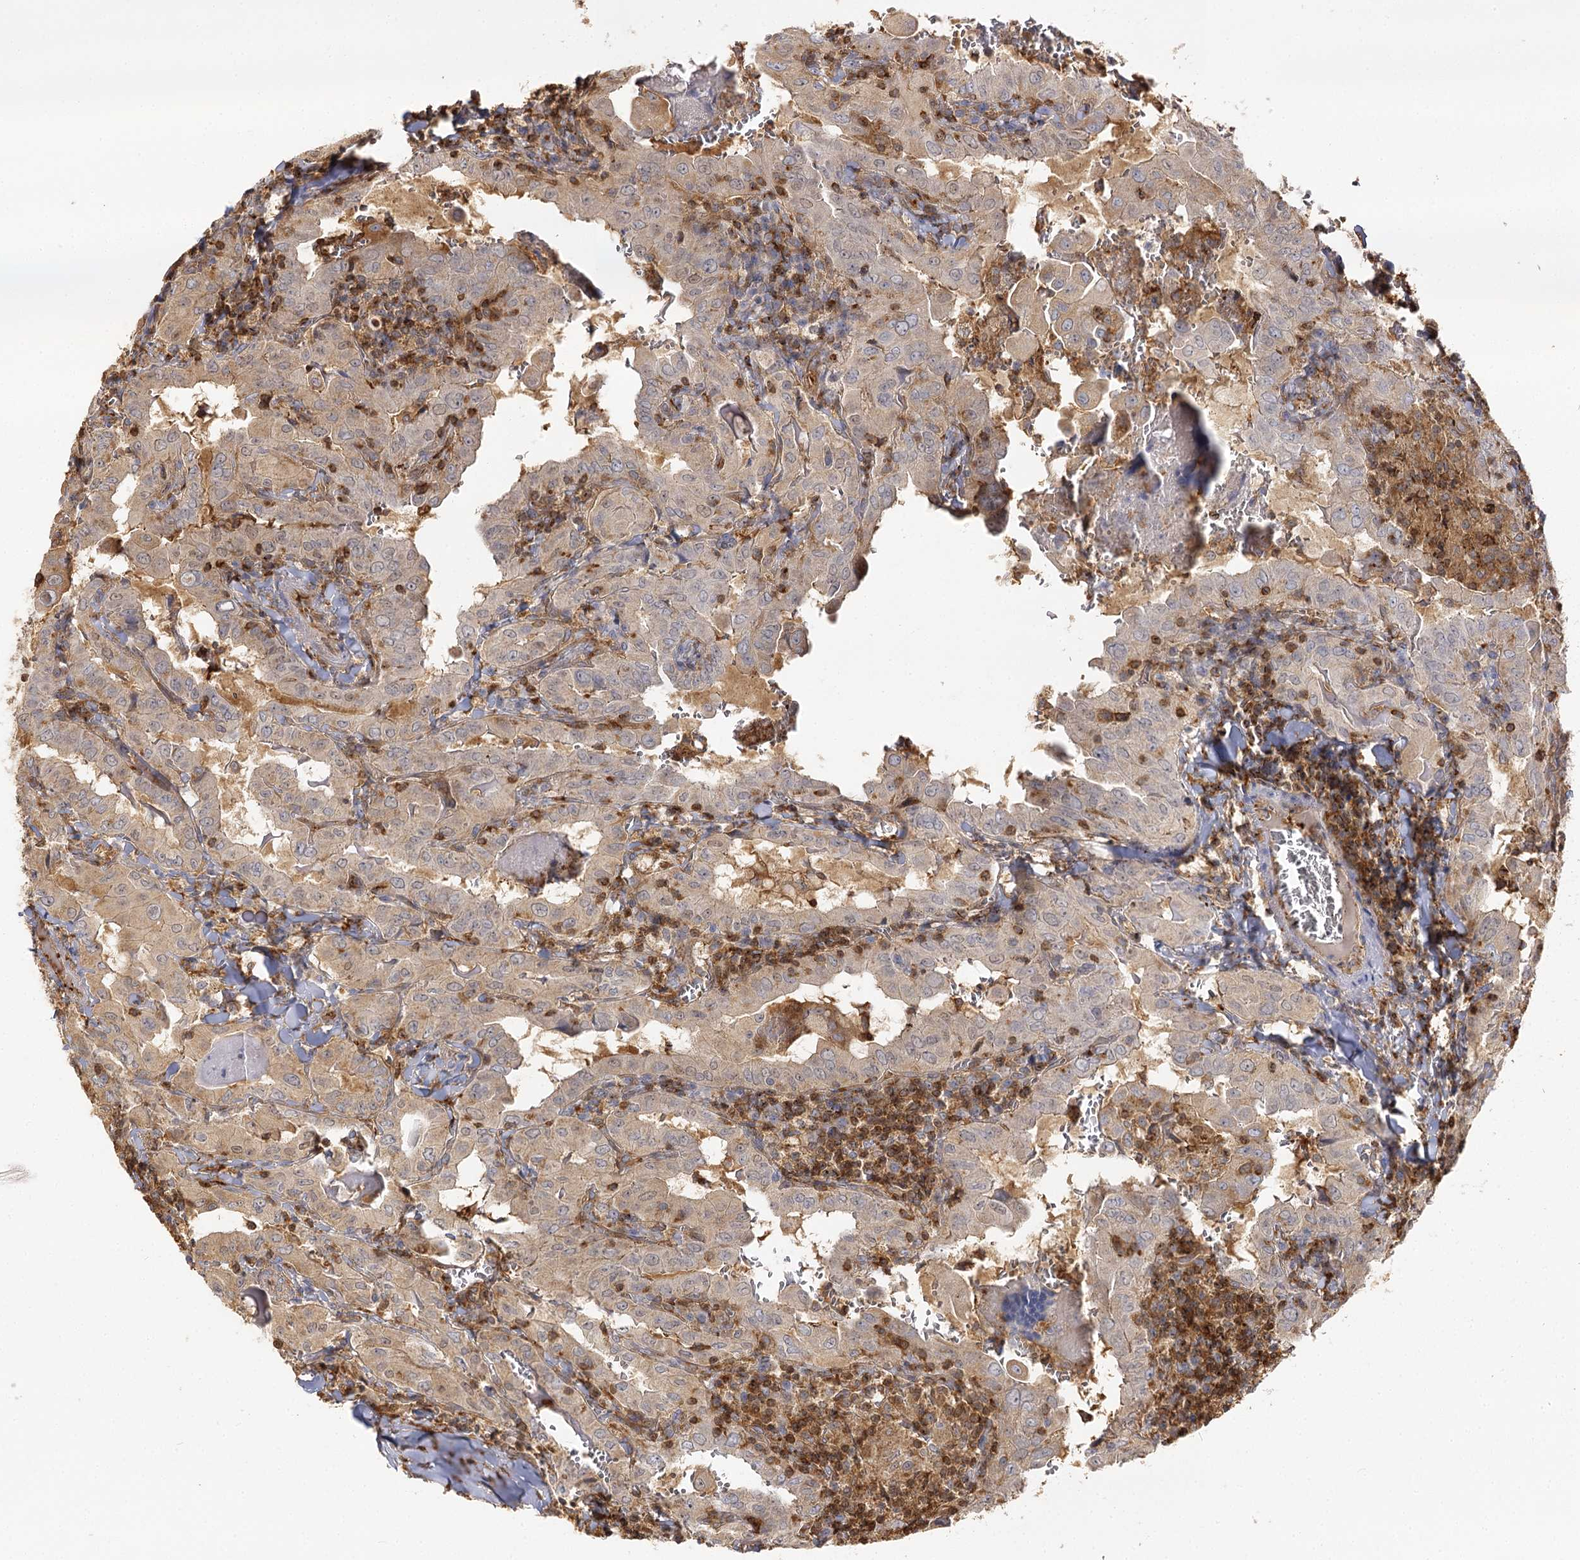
{"staining": {"intensity": "weak", "quantity": "<25%", "location": "cytoplasmic/membranous"}, "tissue": "thyroid cancer", "cell_type": "Tumor cells", "image_type": "cancer", "snomed": [{"axis": "morphology", "description": "Papillary adenocarcinoma, NOS"}, {"axis": "topography", "description": "Thyroid gland"}], "caption": "Photomicrograph shows no significant protein positivity in tumor cells of papillary adenocarcinoma (thyroid).", "gene": "SEC24B", "patient": {"sex": "female", "age": 72}}